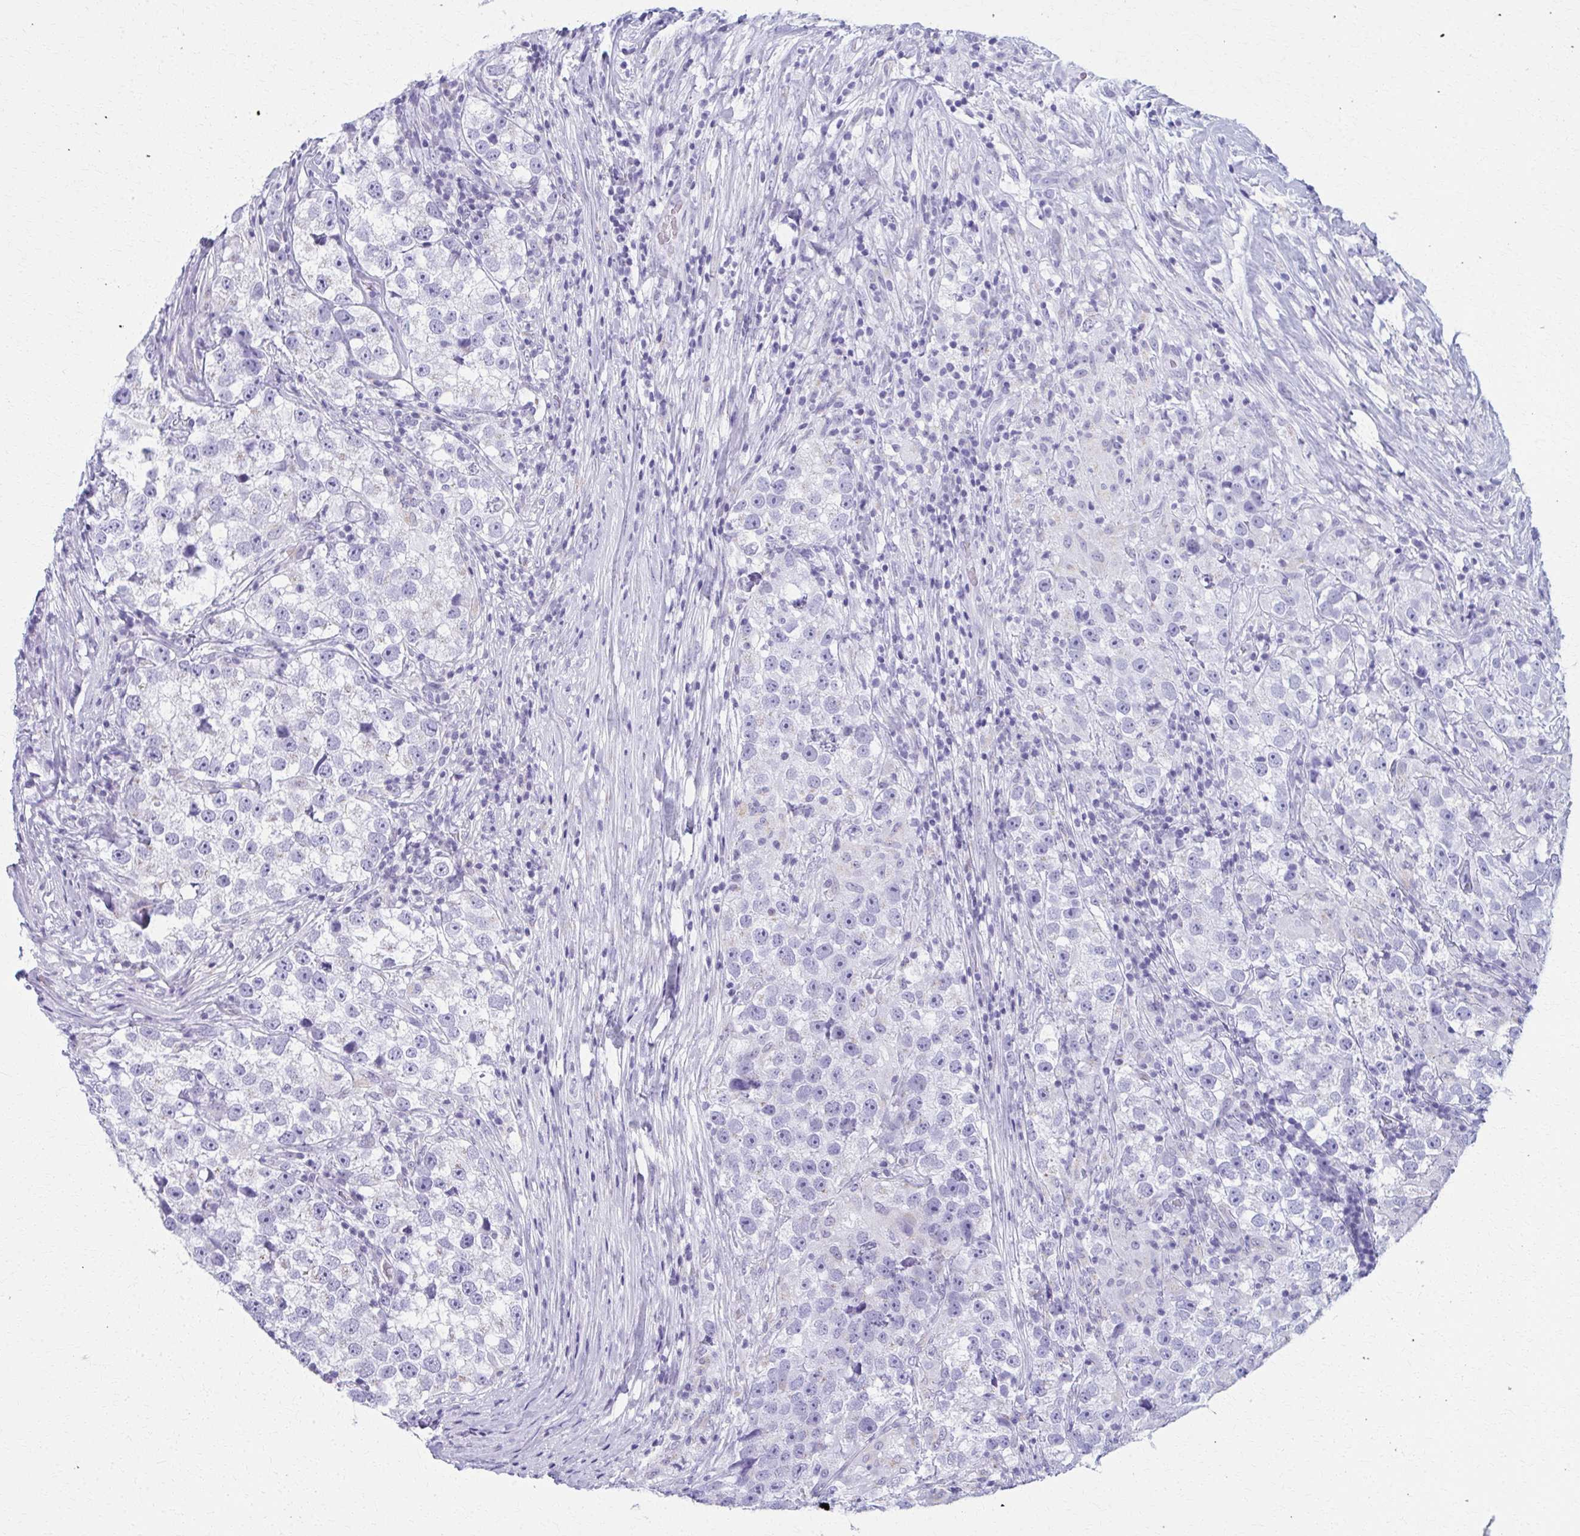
{"staining": {"intensity": "negative", "quantity": "none", "location": "none"}, "tissue": "testis cancer", "cell_type": "Tumor cells", "image_type": "cancer", "snomed": [{"axis": "morphology", "description": "Seminoma, NOS"}, {"axis": "topography", "description": "Testis"}], "caption": "Tumor cells show no significant protein staining in testis seminoma.", "gene": "SCLY", "patient": {"sex": "male", "age": 46}}